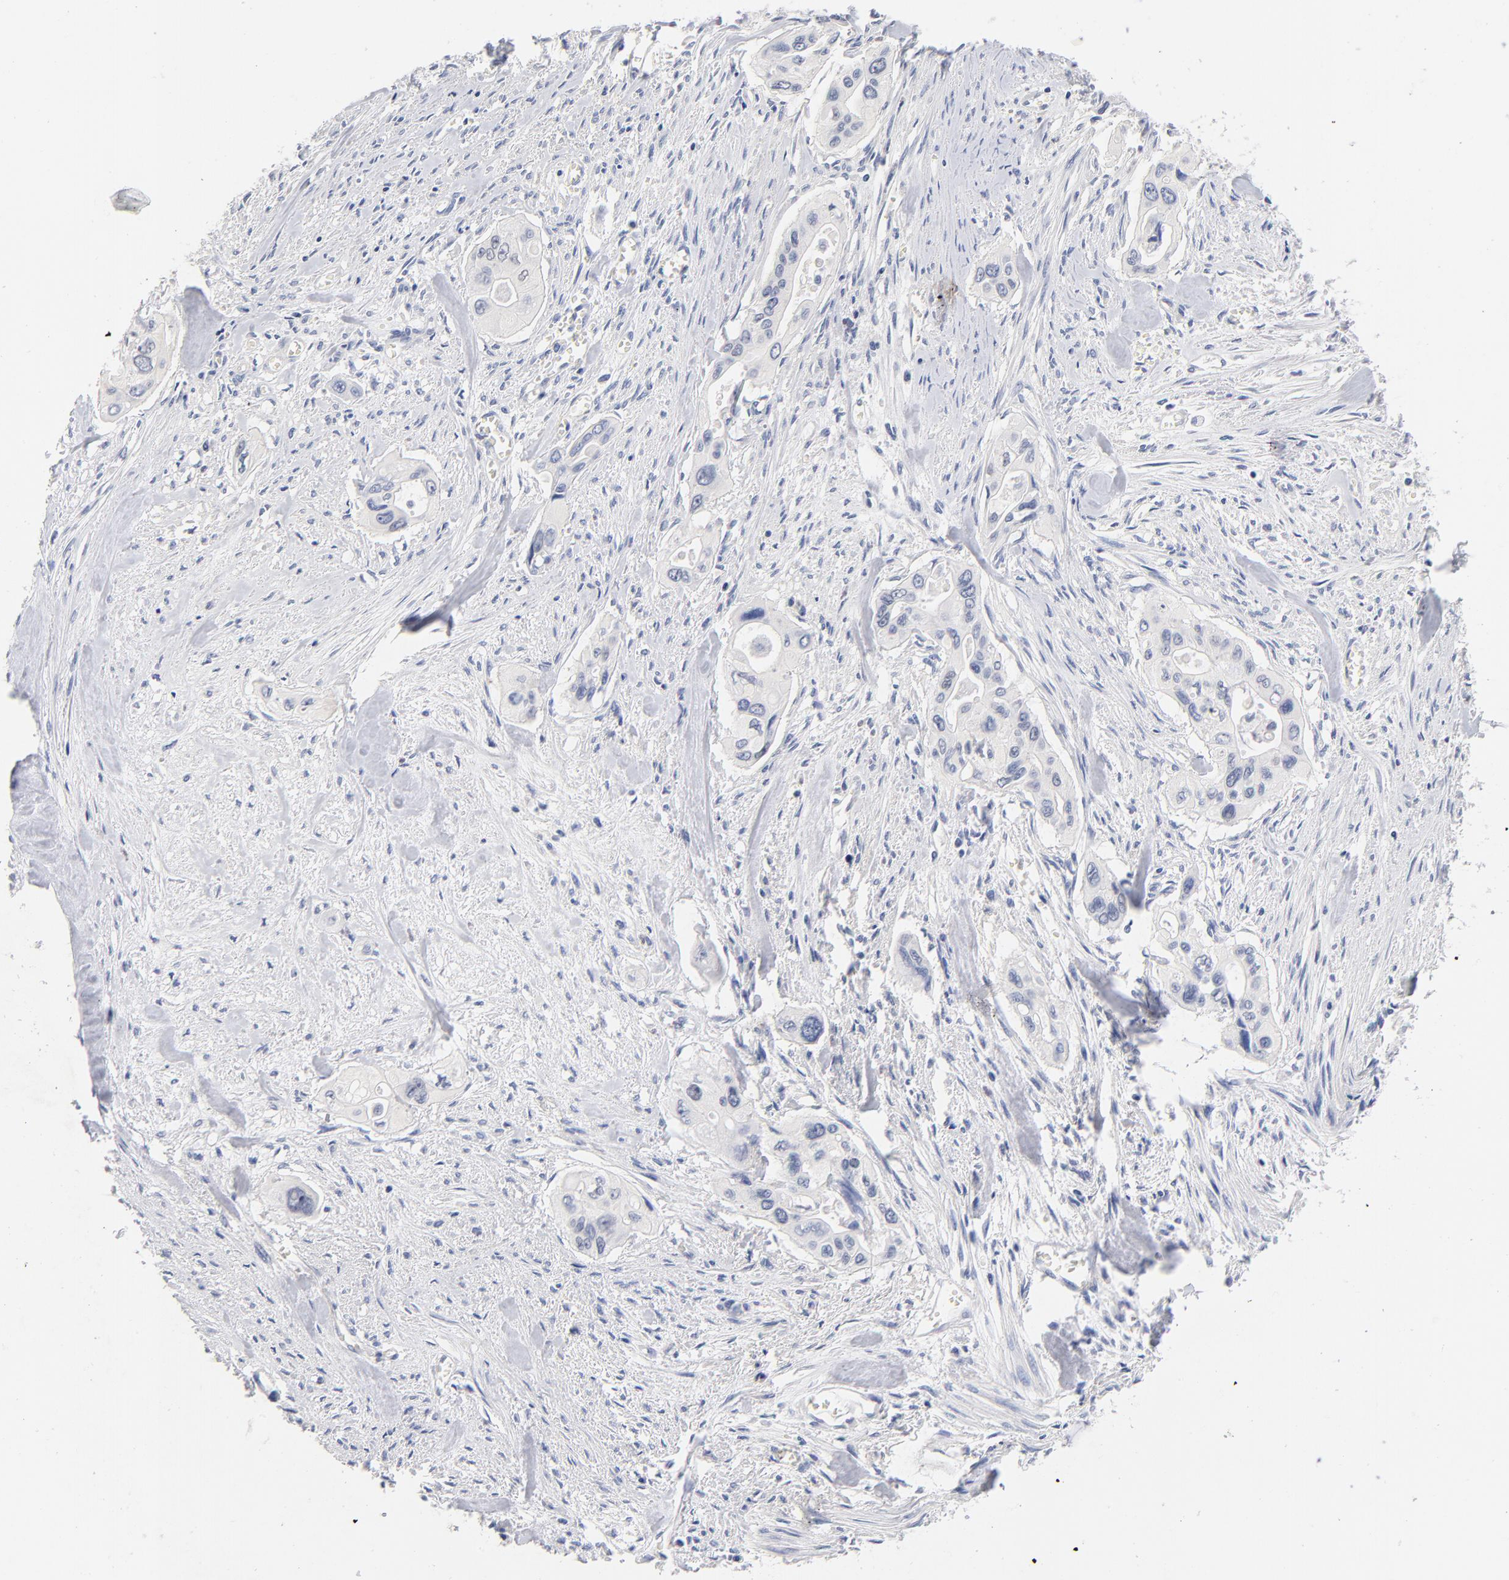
{"staining": {"intensity": "negative", "quantity": "none", "location": "none"}, "tissue": "pancreatic cancer", "cell_type": "Tumor cells", "image_type": "cancer", "snomed": [{"axis": "morphology", "description": "Adenocarcinoma, NOS"}, {"axis": "topography", "description": "Pancreas"}], "caption": "Tumor cells show no significant expression in pancreatic cancer (adenocarcinoma).", "gene": "ORC2", "patient": {"sex": "male", "age": 77}}